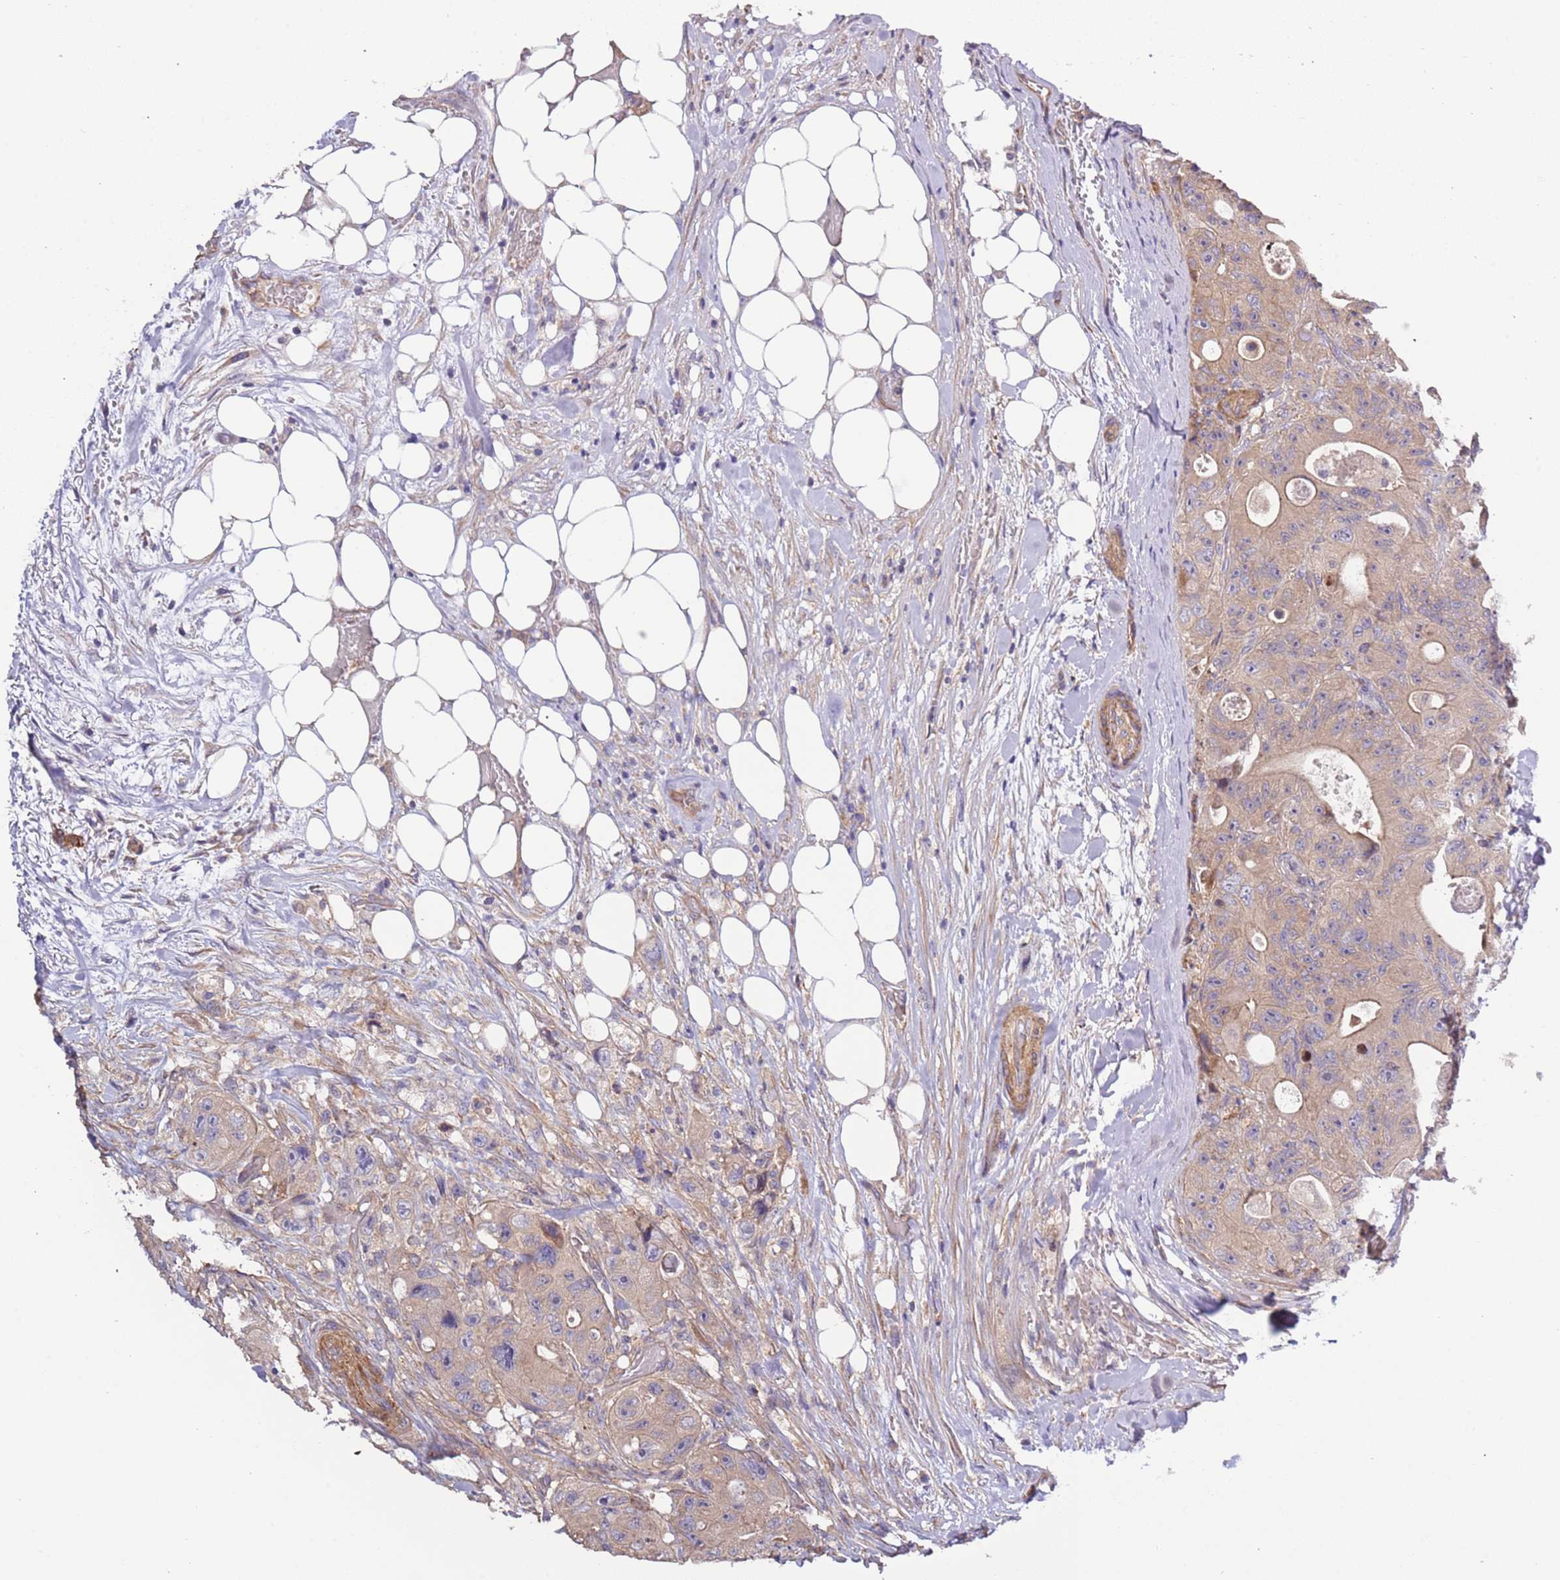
{"staining": {"intensity": "weak", "quantity": ">75%", "location": "cytoplasmic/membranous"}, "tissue": "colorectal cancer", "cell_type": "Tumor cells", "image_type": "cancer", "snomed": [{"axis": "morphology", "description": "Adenocarcinoma, NOS"}, {"axis": "topography", "description": "Colon"}], "caption": "Approximately >75% of tumor cells in adenocarcinoma (colorectal) demonstrate weak cytoplasmic/membranous protein staining as visualized by brown immunohistochemical staining.", "gene": "LAMB4", "patient": {"sex": "female", "age": 46}}